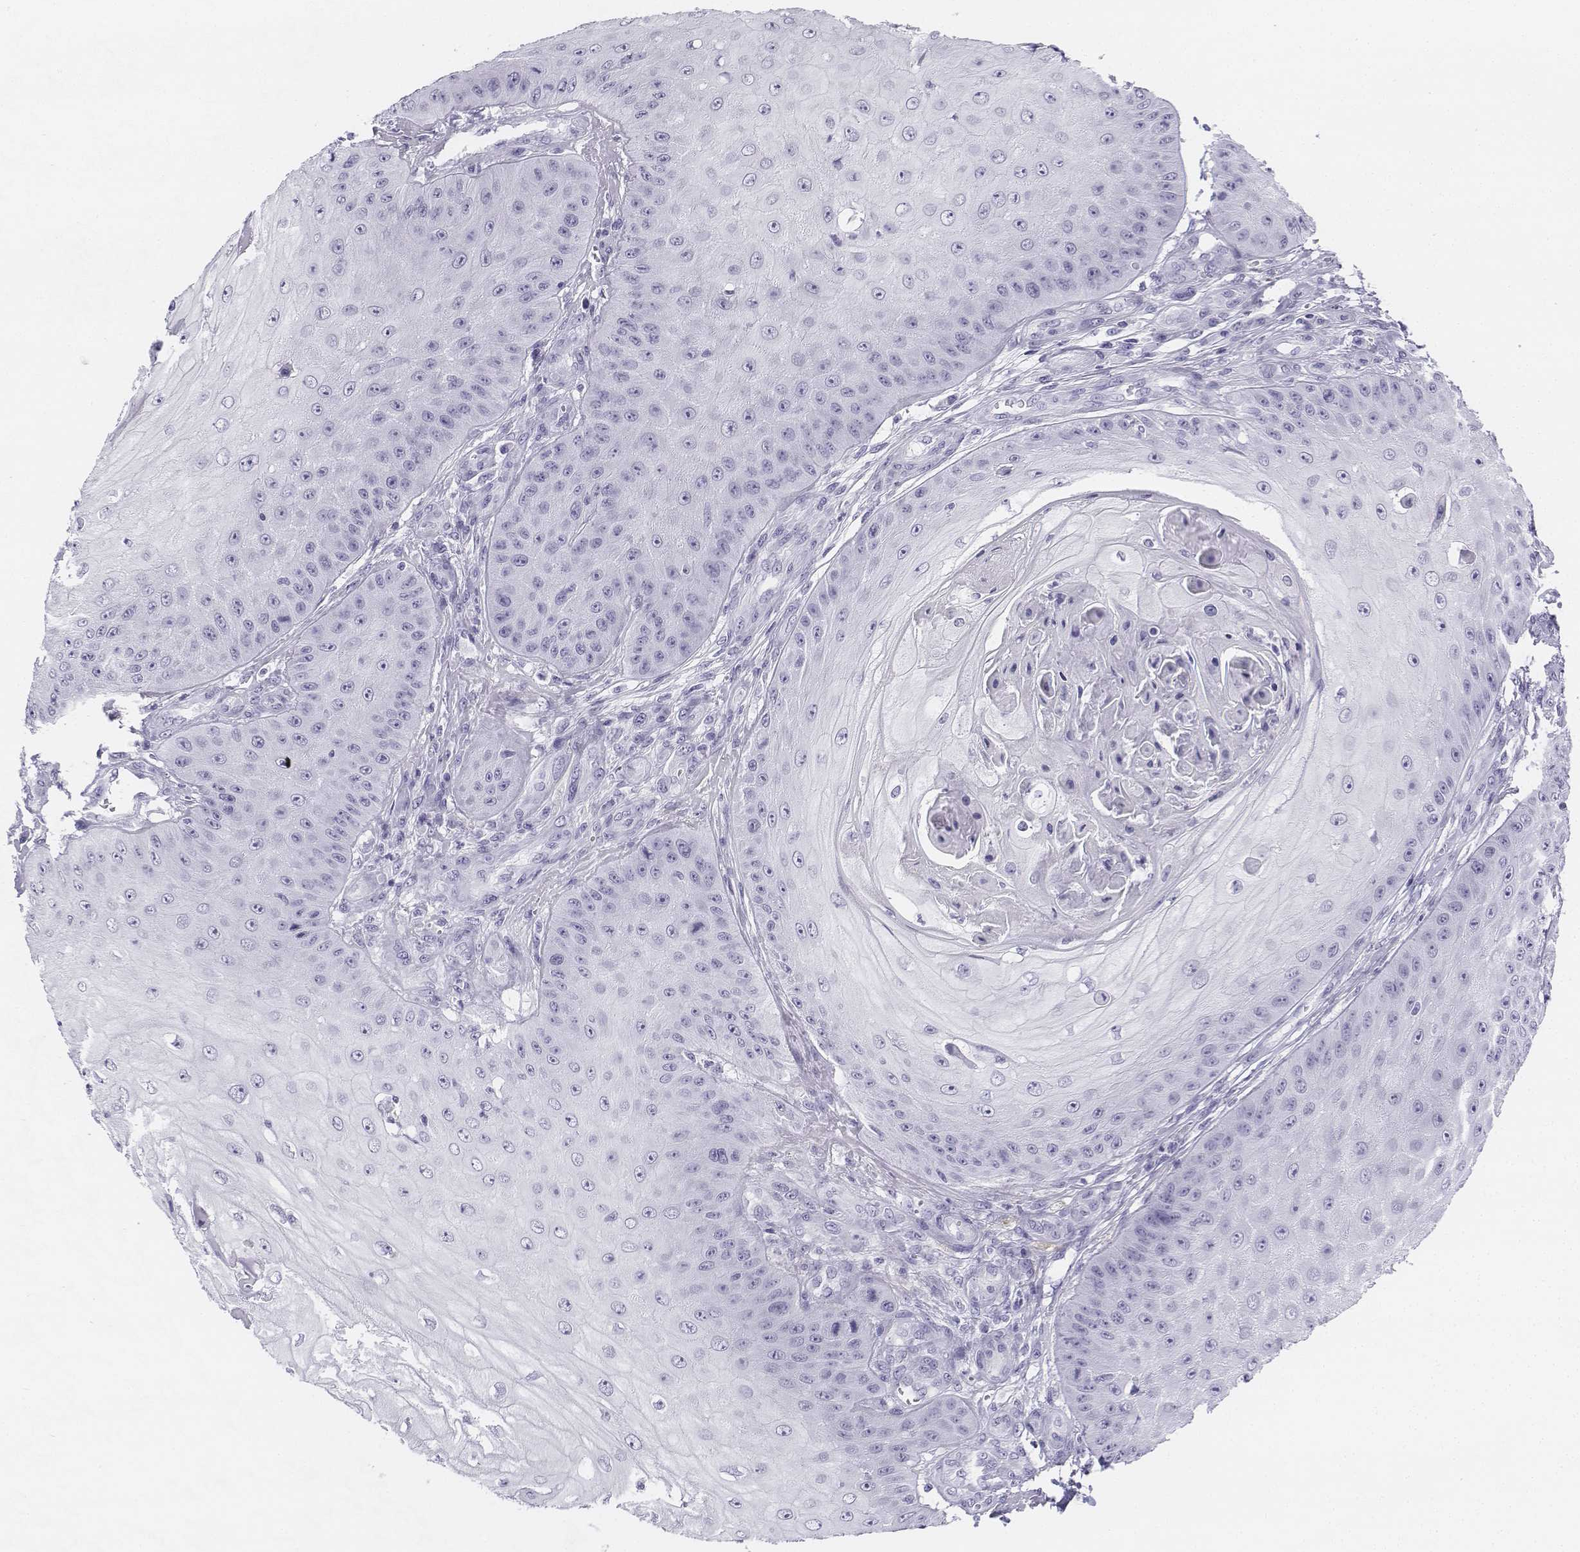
{"staining": {"intensity": "negative", "quantity": "none", "location": "none"}, "tissue": "skin cancer", "cell_type": "Tumor cells", "image_type": "cancer", "snomed": [{"axis": "morphology", "description": "Squamous cell carcinoma, NOS"}, {"axis": "topography", "description": "Skin"}], "caption": "An immunohistochemistry (IHC) image of squamous cell carcinoma (skin) is shown. There is no staining in tumor cells of squamous cell carcinoma (skin).", "gene": "UCN2", "patient": {"sex": "male", "age": 70}}